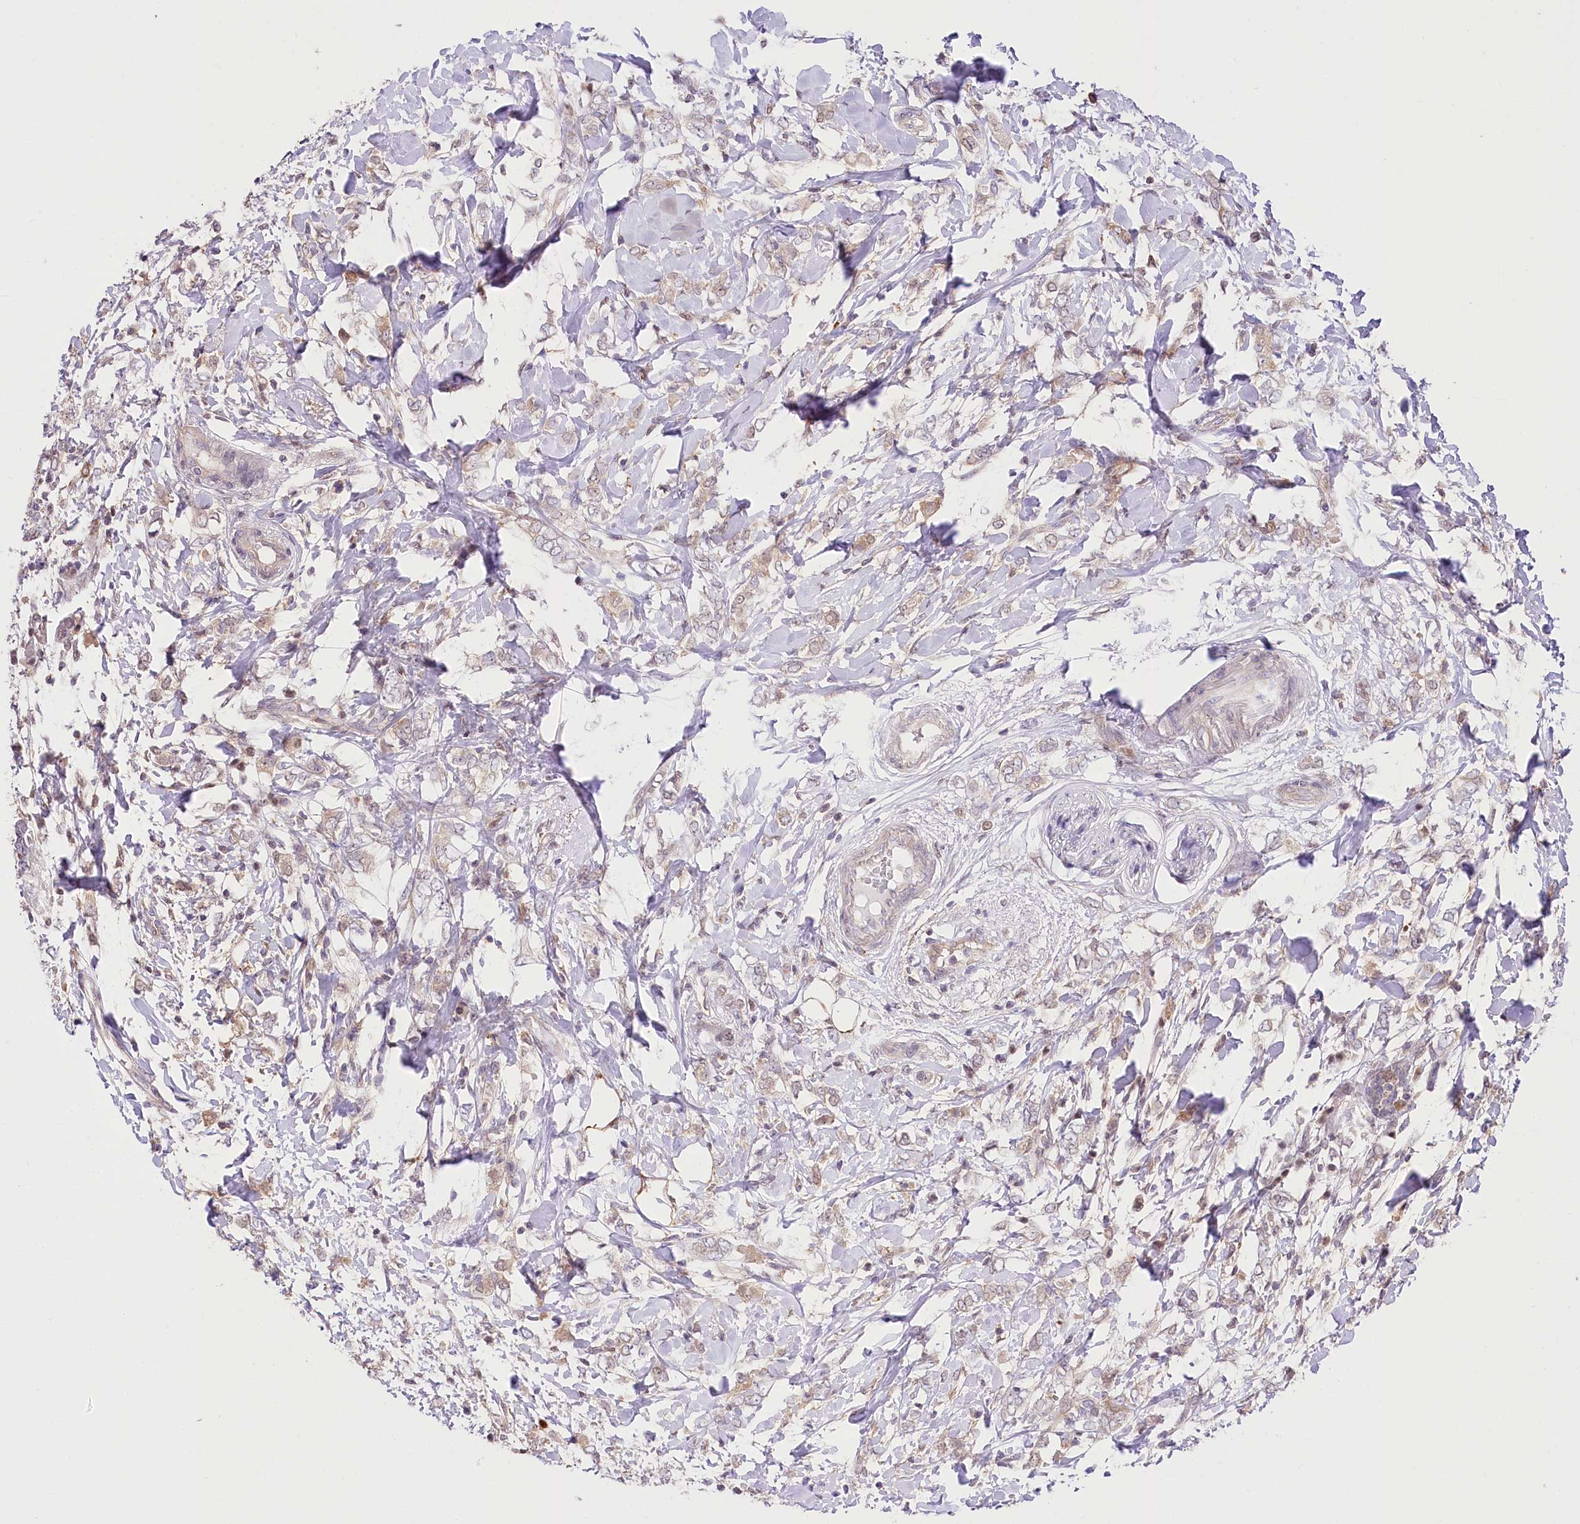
{"staining": {"intensity": "weak", "quantity": ">75%", "location": "cytoplasmic/membranous"}, "tissue": "breast cancer", "cell_type": "Tumor cells", "image_type": "cancer", "snomed": [{"axis": "morphology", "description": "Normal tissue, NOS"}, {"axis": "morphology", "description": "Lobular carcinoma"}, {"axis": "topography", "description": "Breast"}], "caption": "This micrograph reveals breast cancer stained with IHC to label a protein in brown. The cytoplasmic/membranous of tumor cells show weak positivity for the protein. Nuclei are counter-stained blue.", "gene": "UGP2", "patient": {"sex": "female", "age": 47}}